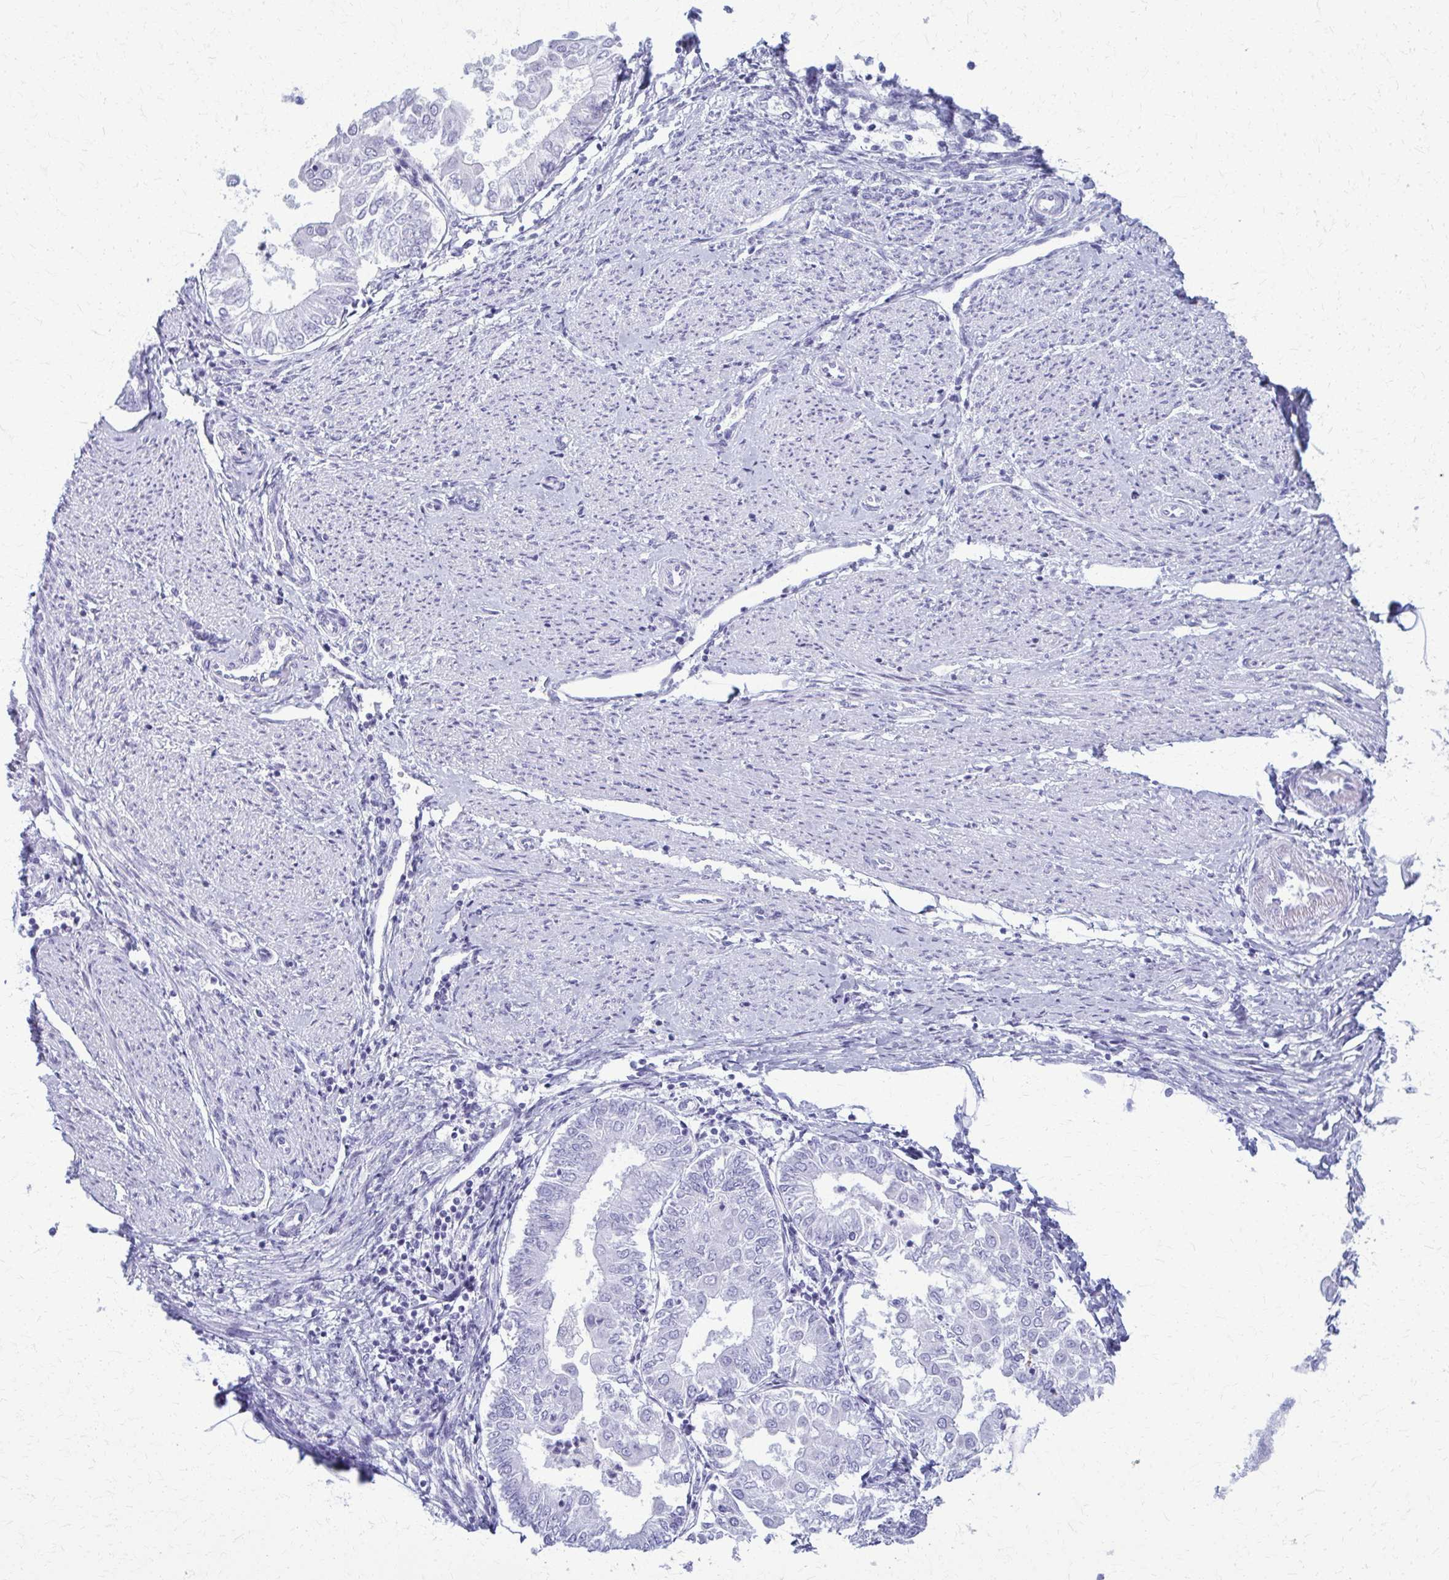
{"staining": {"intensity": "negative", "quantity": "none", "location": "none"}, "tissue": "endometrial cancer", "cell_type": "Tumor cells", "image_type": "cancer", "snomed": [{"axis": "morphology", "description": "Adenocarcinoma, NOS"}, {"axis": "topography", "description": "Endometrium"}], "caption": "Human endometrial adenocarcinoma stained for a protein using immunohistochemistry (IHC) shows no expression in tumor cells.", "gene": "ACSM2B", "patient": {"sex": "female", "age": 68}}